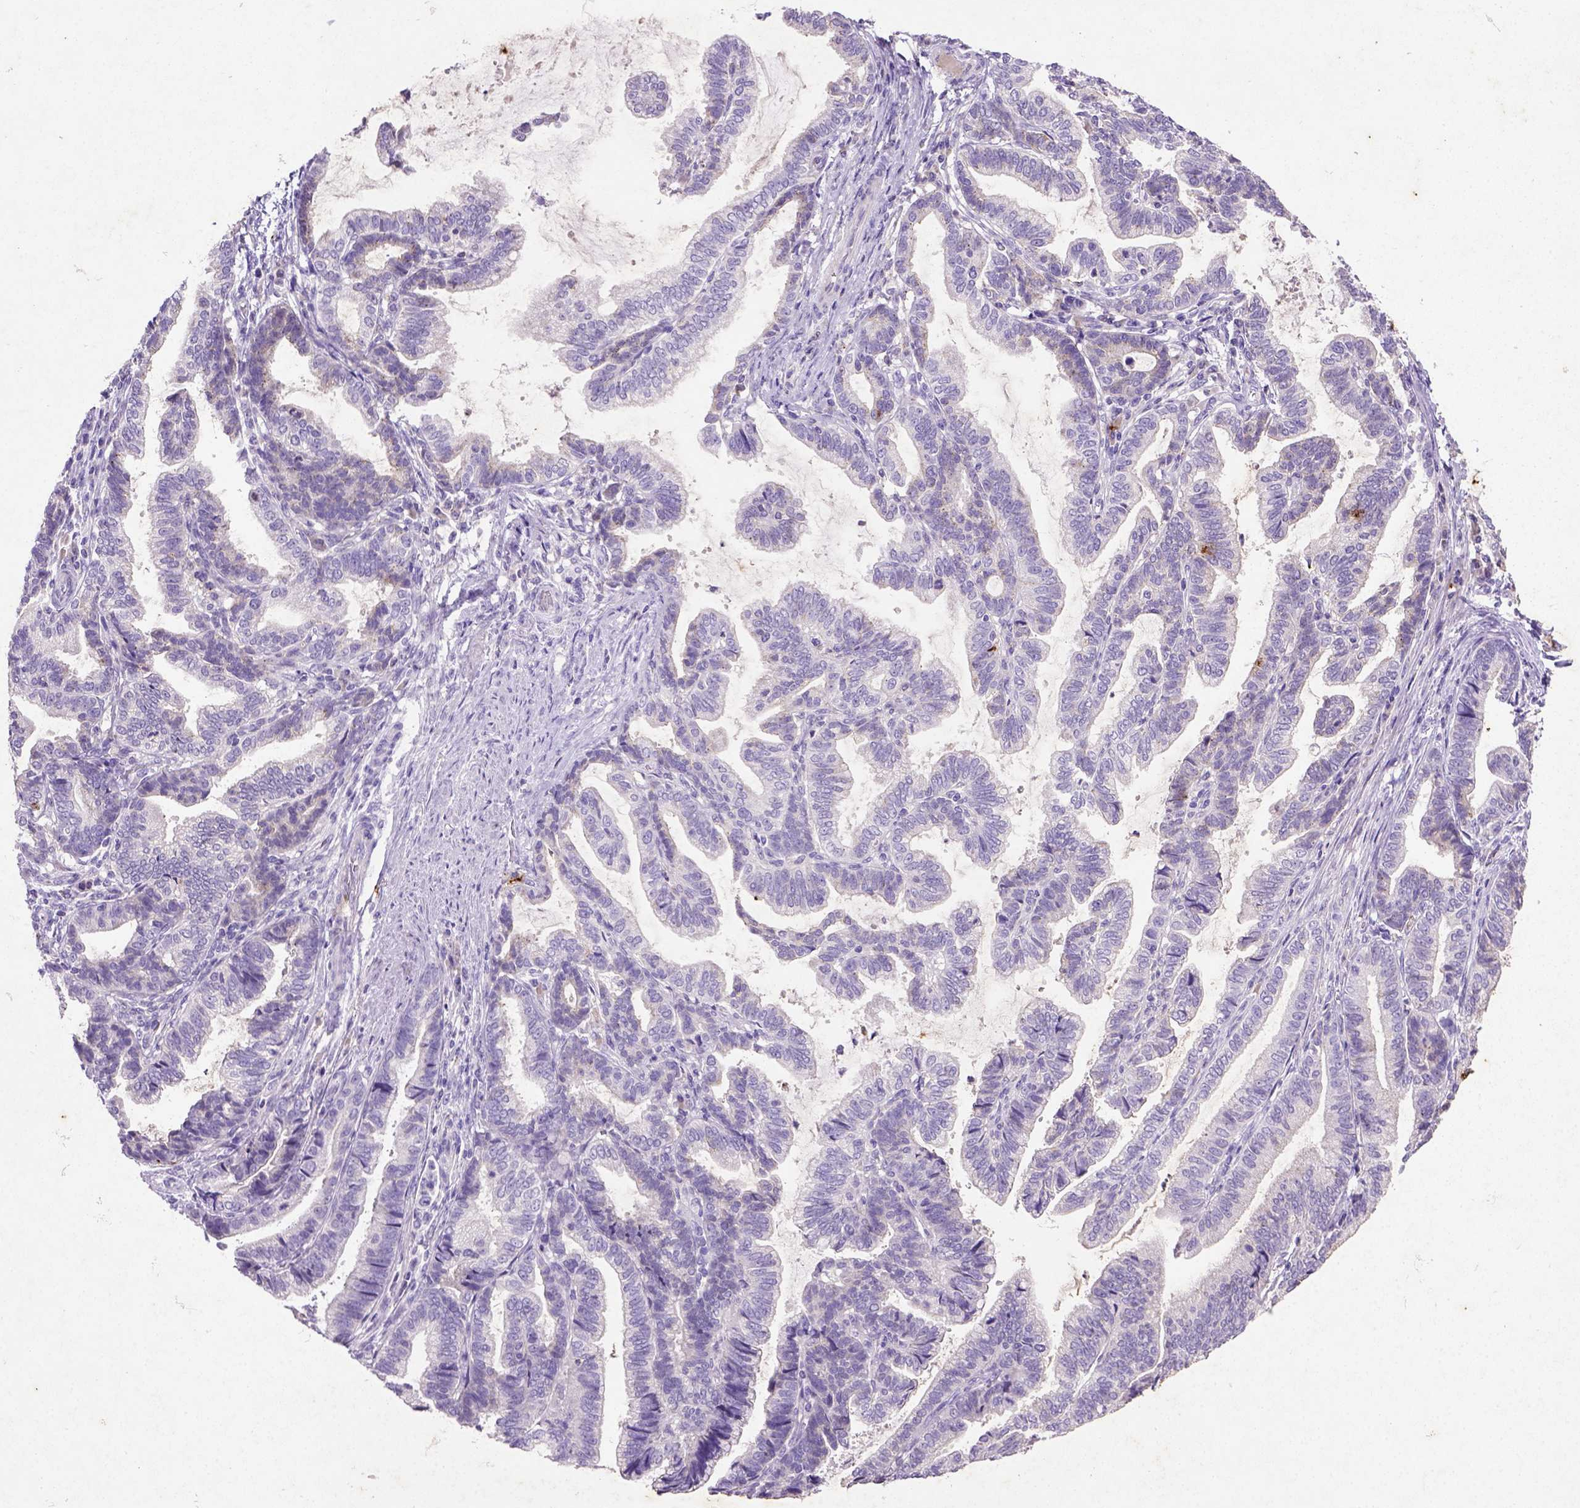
{"staining": {"intensity": "negative", "quantity": "none", "location": "none"}, "tissue": "stomach cancer", "cell_type": "Tumor cells", "image_type": "cancer", "snomed": [{"axis": "morphology", "description": "Adenocarcinoma, NOS"}, {"axis": "topography", "description": "Stomach"}], "caption": "Immunohistochemistry of human adenocarcinoma (stomach) displays no expression in tumor cells. The staining was performed using DAB (3,3'-diaminobenzidine) to visualize the protein expression in brown, while the nuclei were stained in blue with hematoxylin (Magnification: 20x).", "gene": "NUDT2", "patient": {"sex": "male", "age": 83}}